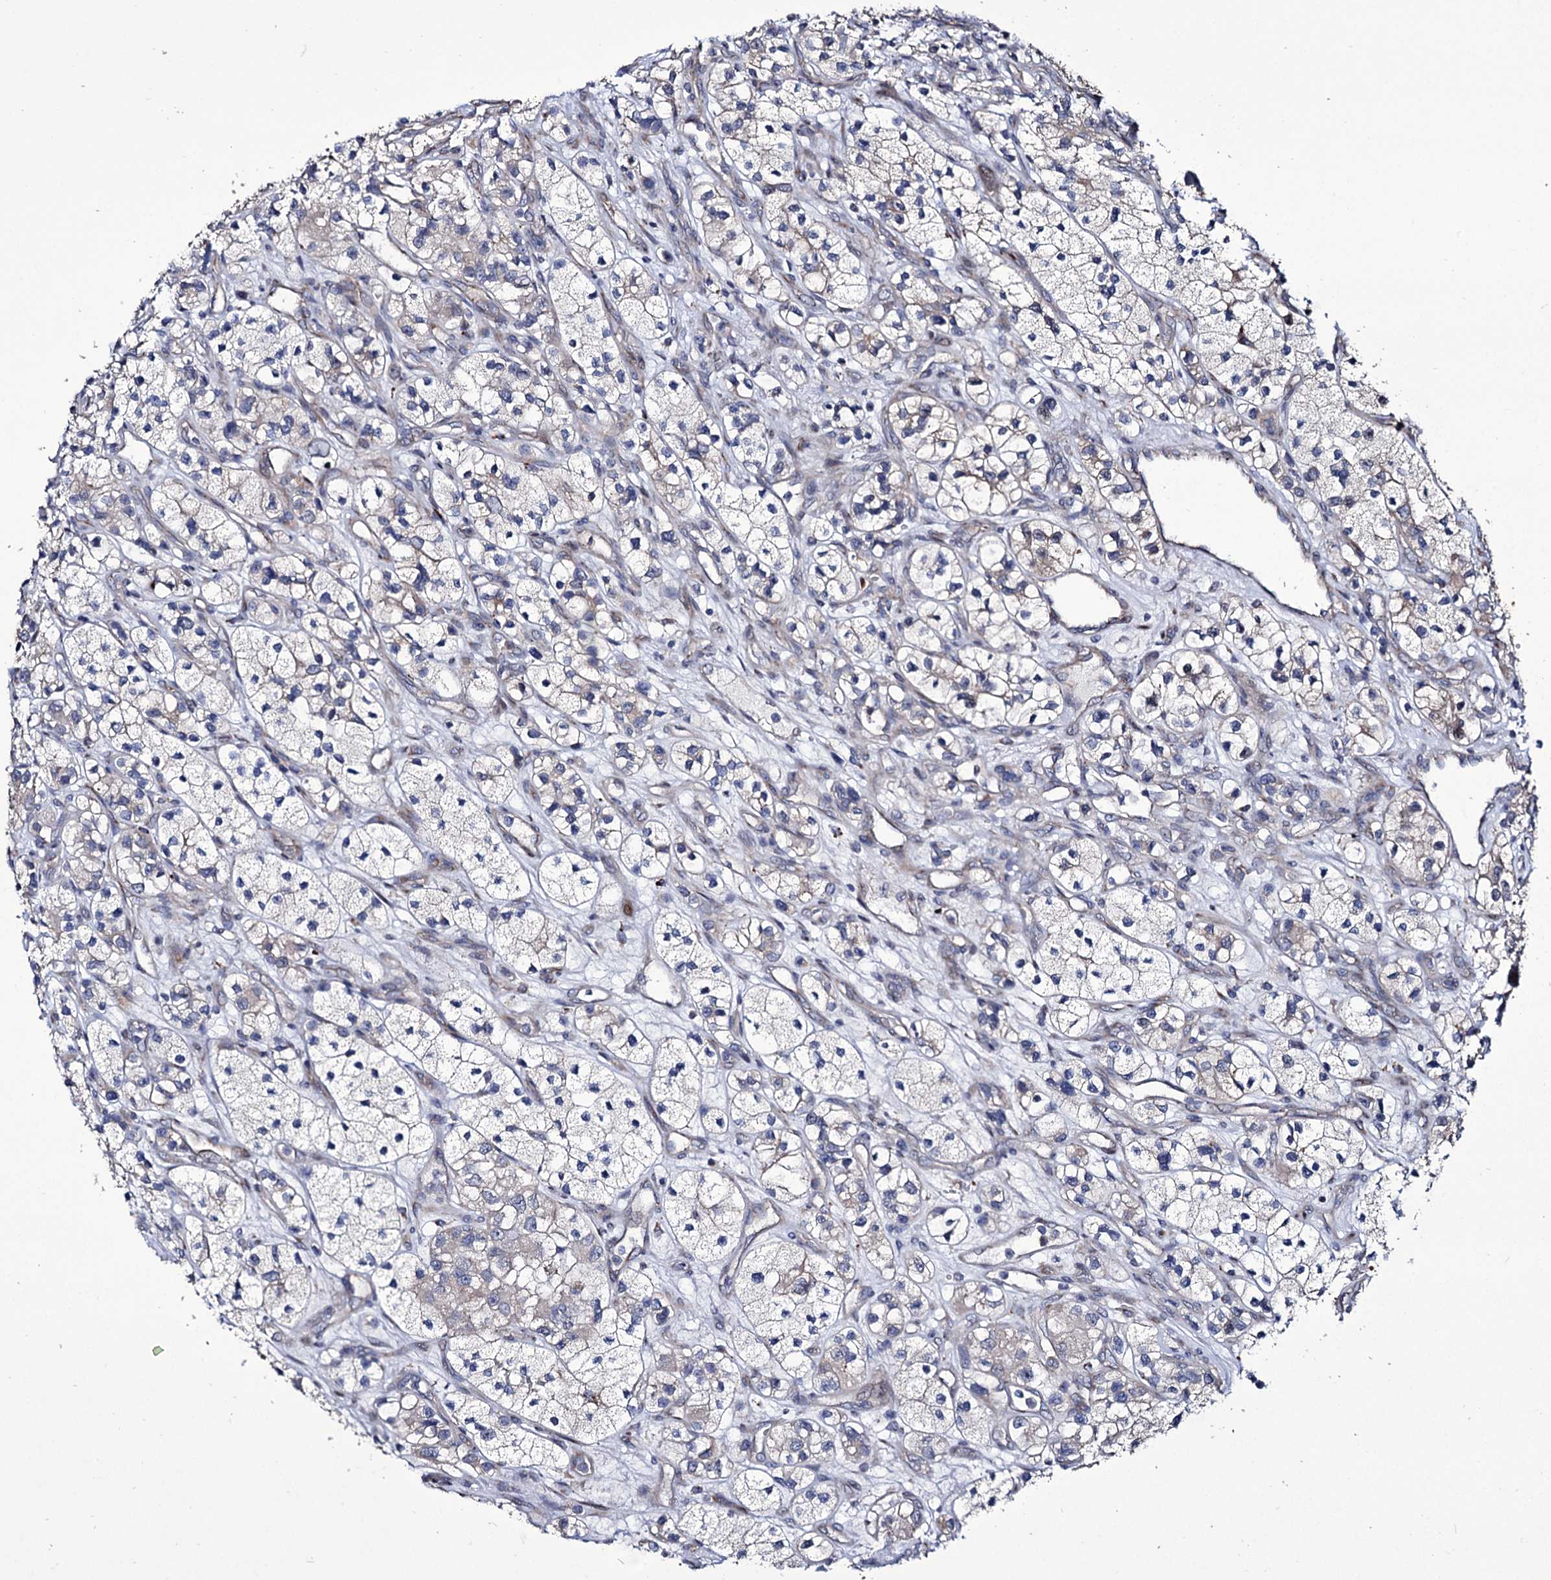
{"staining": {"intensity": "weak", "quantity": "<25%", "location": "cytoplasmic/membranous"}, "tissue": "renal cancer", "cell_type": "Tumor cells", "image_type": "cancer", "snomed": [{"axis": "morphology", "description": "Adenocarcinoma, NOS"}, {"axis": "topography", "description": "Kidney"}], "caption": "An immunohistochemistry (IHC) image of renal cancer (adenocarcinoma) is shown. There is no staining in tumor cells of renal cancer (adenocarcinoma).", "gene": "TUBGCP5", "patient": {"sex": "female", "age": 57}}